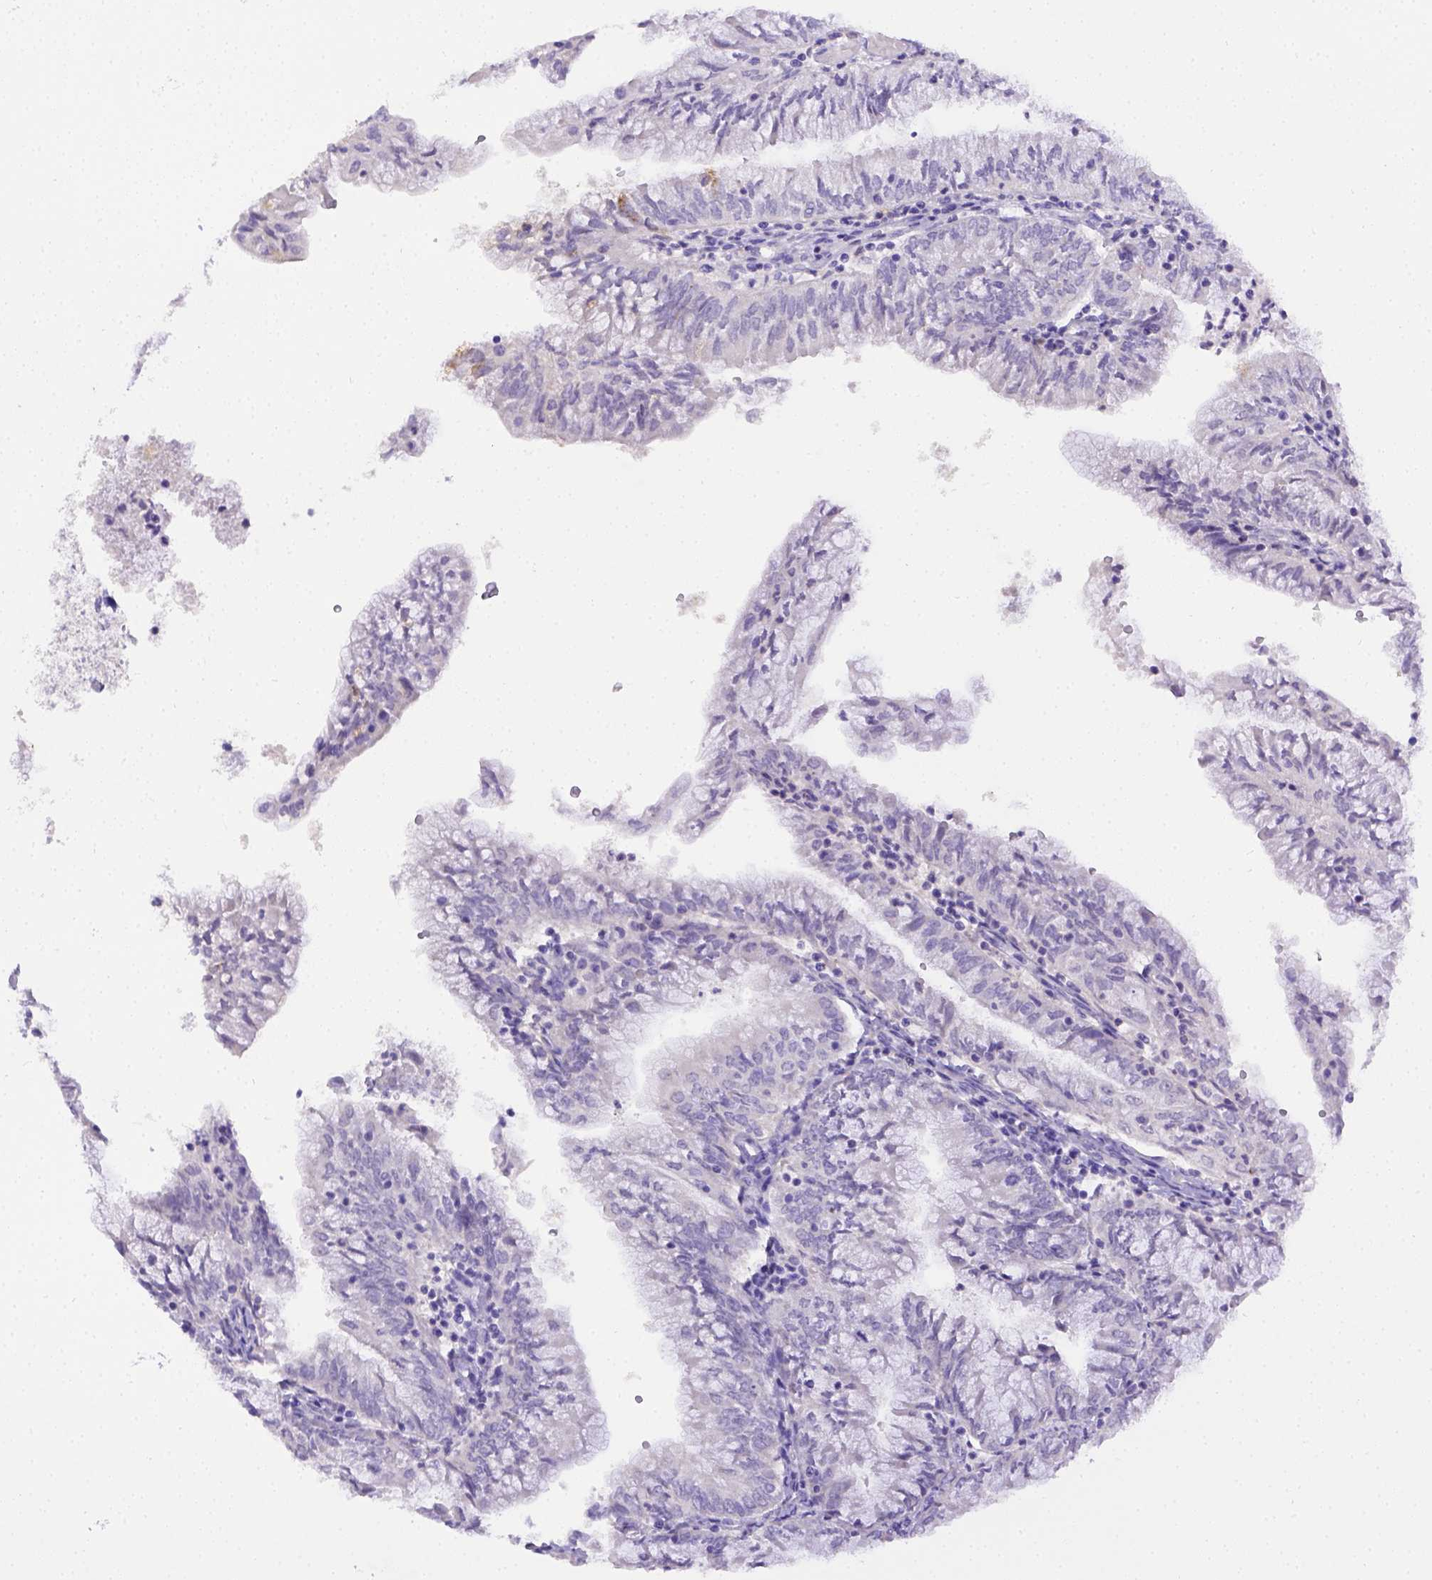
{"staining": {"intensity": "negative", "quantity": "none", "location": "none"}, "tissue": "endometrial cancer", "cell_type": "Tumor cells", "image_type": "cancer", "snomed": [{"axis": "morphology", "description": "Adenocarcinoma, NOS"}, {"axis": "topography", "description": "Endometrium"}], "caption": "A micrograph of endometrial adenocarcinoma stained for a protein displays no brown staining in tumor cells.", "gene": "B3GAT1", "patient": {"sex": "female", "age": 55}}